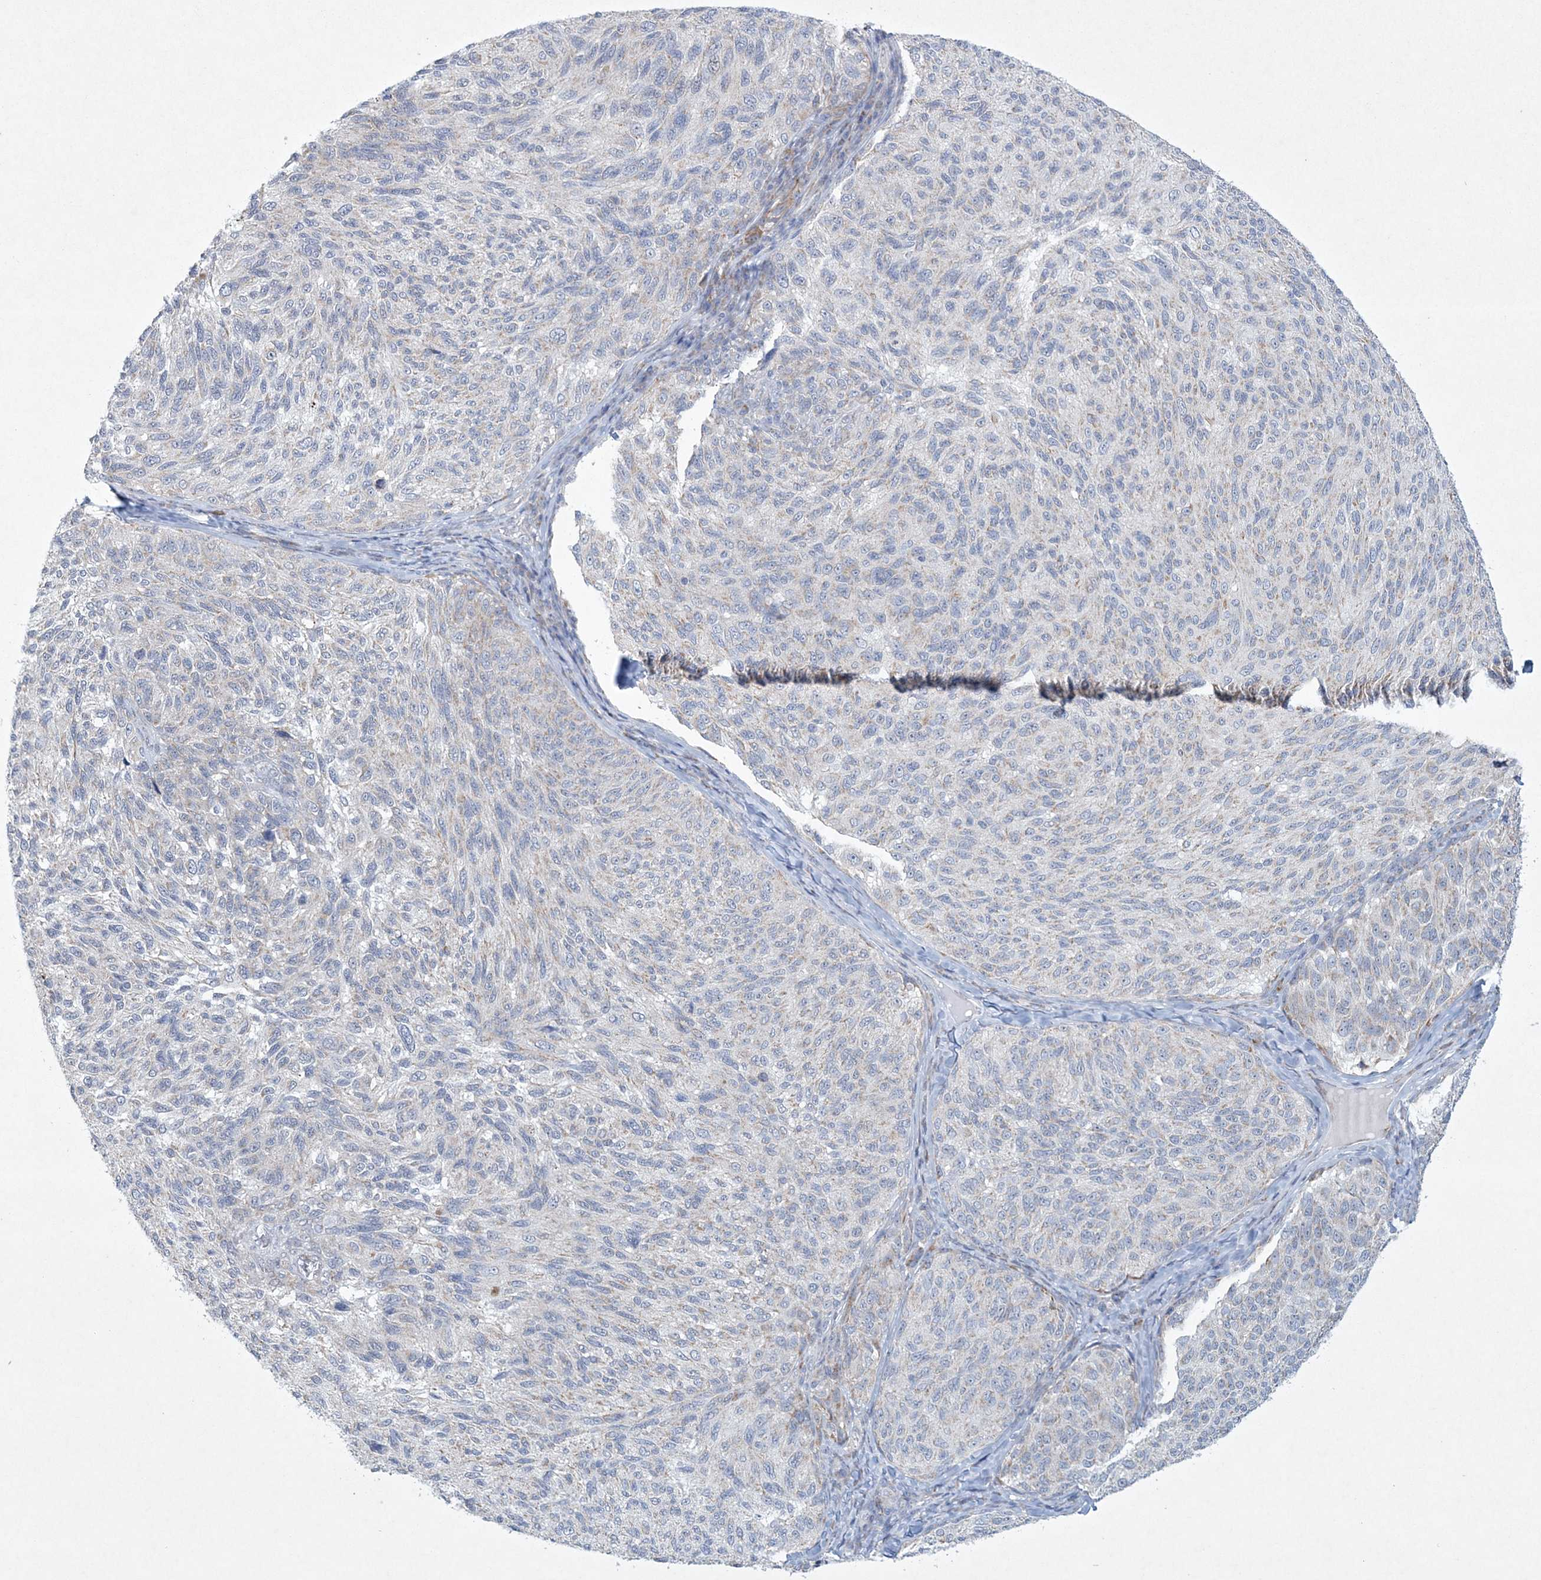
{"staining": {"intensity": "negative", "quantity": "none", "location": "none"}, "tissue": "melanoma", "cell_type": "Tumor cells", "image_type": "cancer", "snomed": [{"axis": "morphology", "description": "Malignant melanoma, NOS"}, {"axis": "topography", "description": "Skin"}], "caption": "IHC of melanoma shows no positivity in tumor cells.", "gene": "CES4A", "patient": {"sex": "female", "age": 73}}